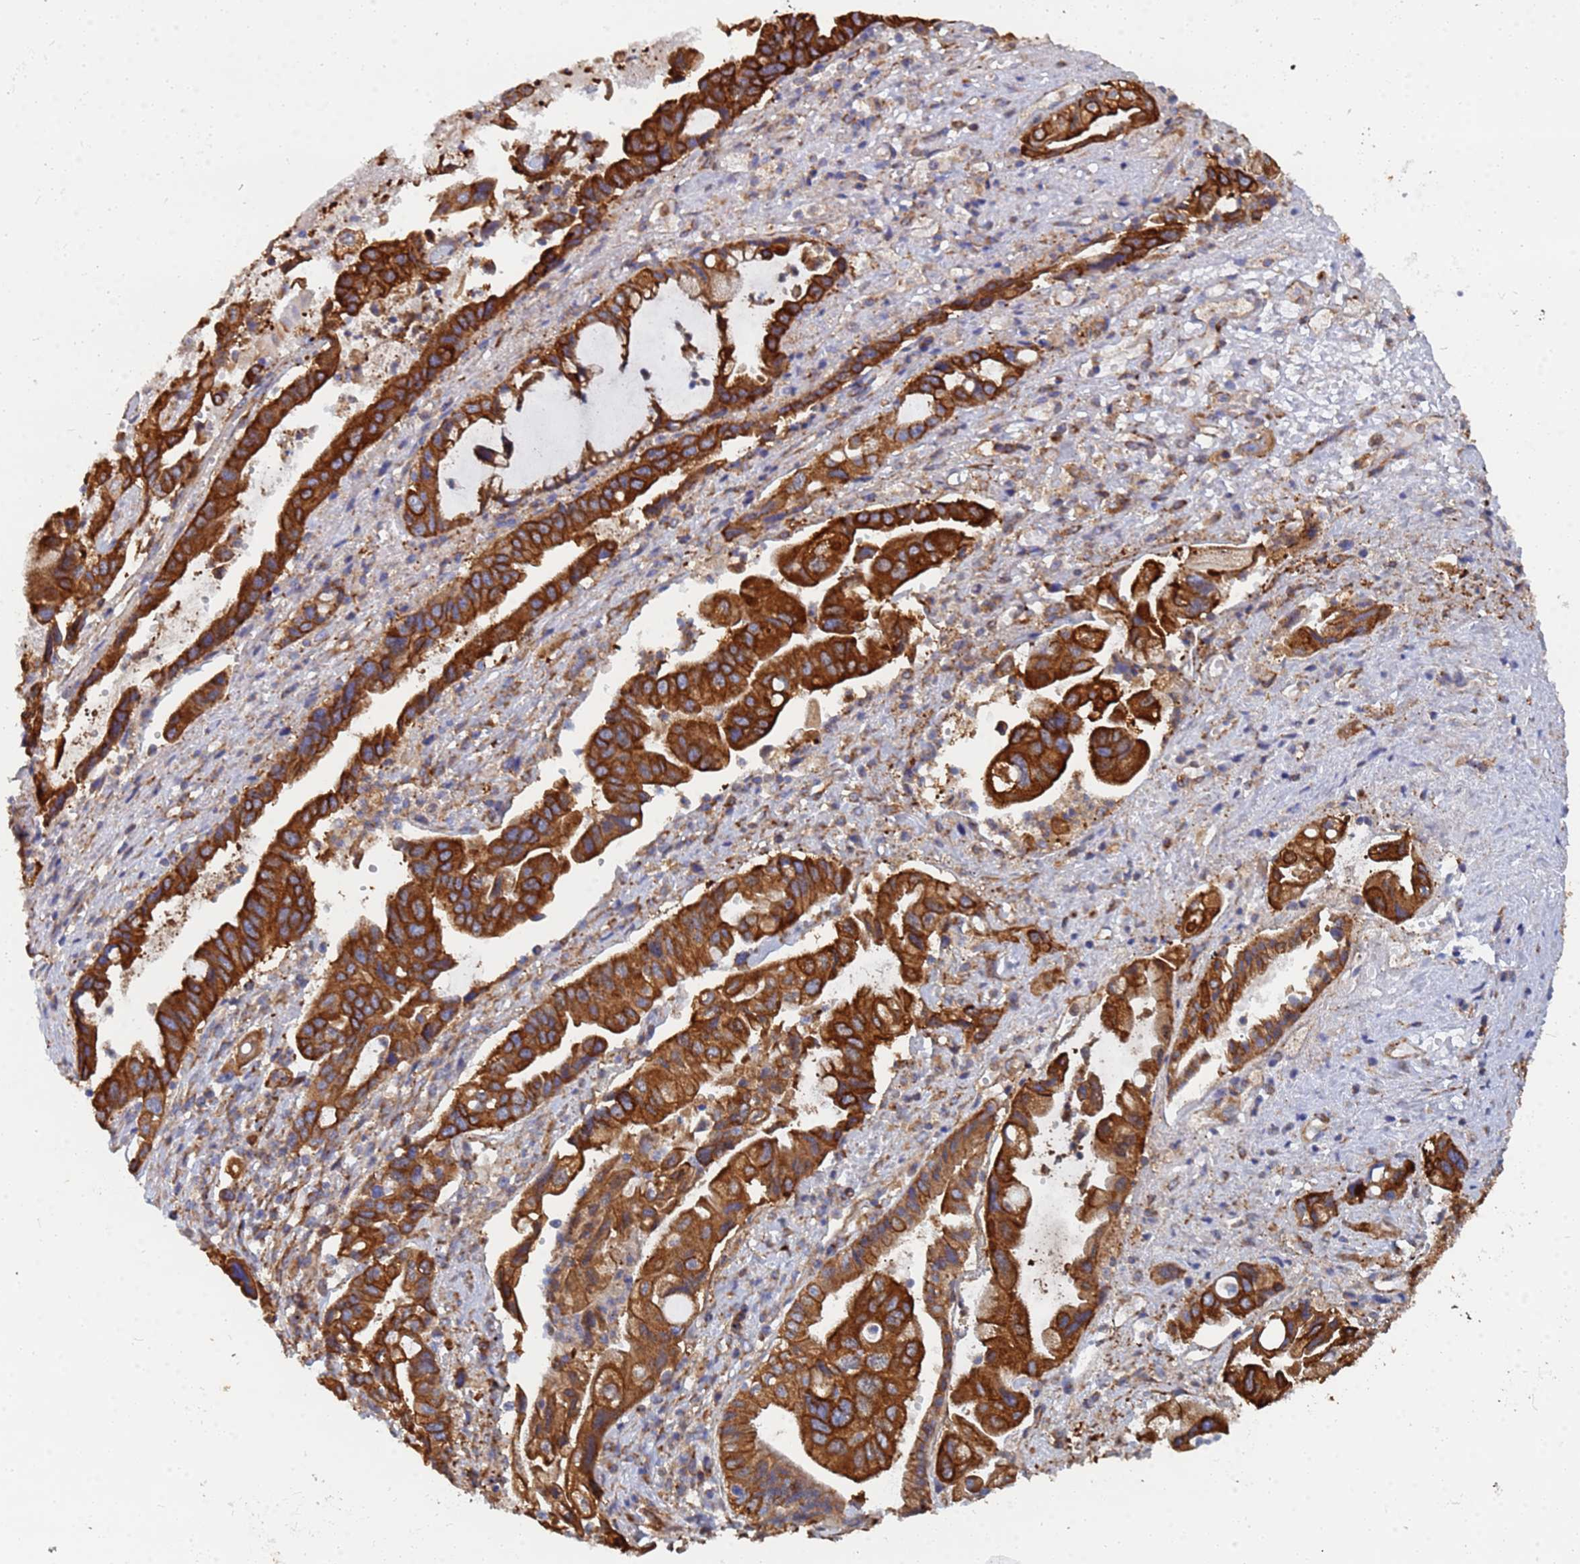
{"staining": {"intensity": "strong", "quantity": ">75%", "location": "cytoplasmic/membranous"}, "tissue": "pancreatic cancer", "cell_type": "Tumor cells", "image_type": "cancer", "snomed": [{"axis": "morphology", "description": "Adenocarcinoma, NOS"}, {"axis": "topography", "description": "Pancreas"}], "caption": "This micrograph shows immunohistochemistry (IHC) staining of human pancreatic cancer (adenocarcinoma), with high strong cytoplasmic/membranous staining in approximately >75% of tumor cells.", "gene": "GPR42", "patient": {"sex": "female", "age": 50}}